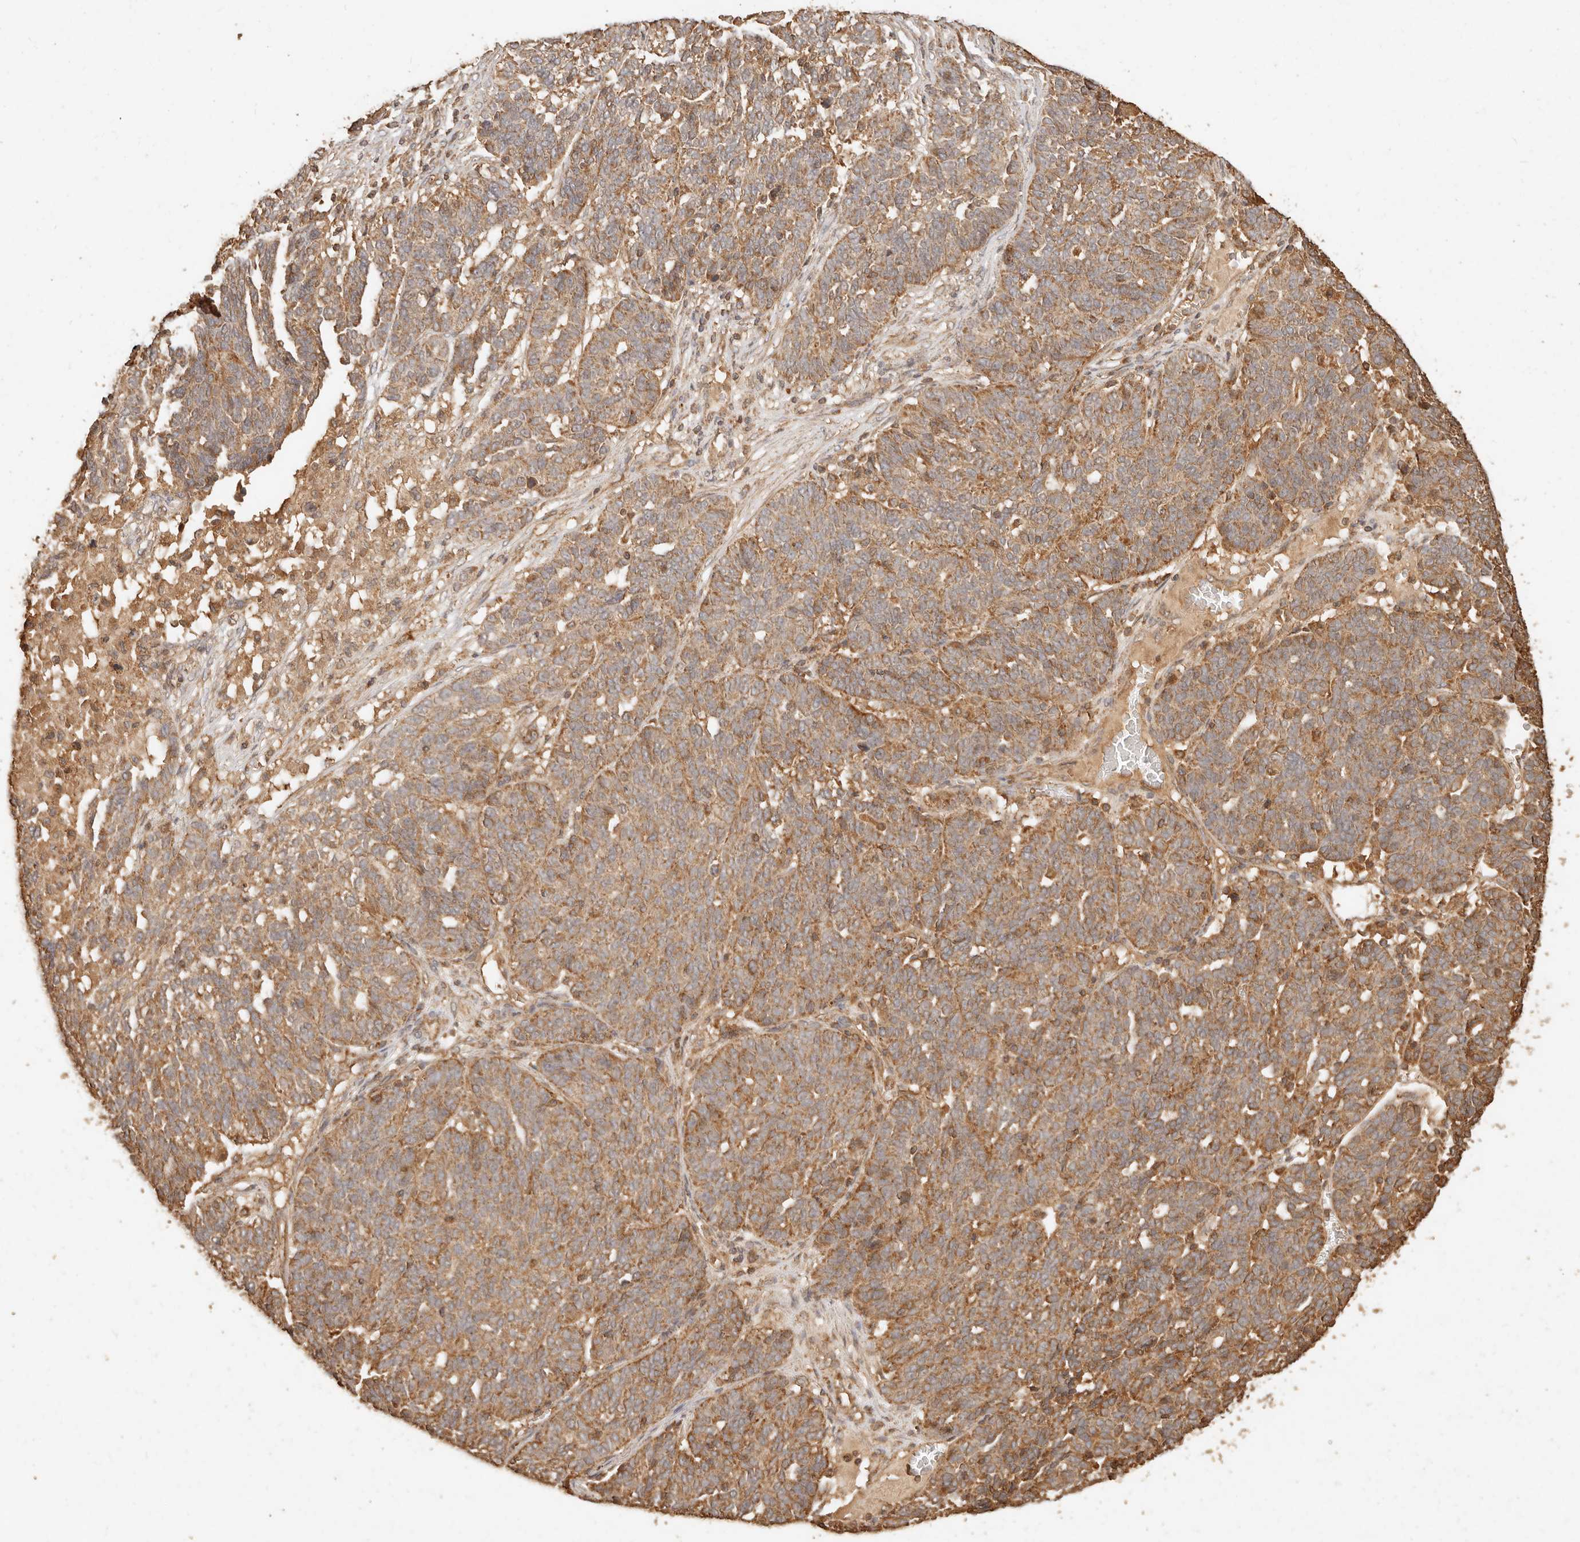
{"staining": {"intensity": "moderate", "quantity": ">75%", "location": "cytoplasmic/membranous"}, "tissue": "ovarian cancer", "cell_type": "Tumor cells", "image_type": "cancer", "snomed": [{"axis": "morphology", "description": "Cystadenocarcinoma, serous, NOS"}, {"axis": "topography", "description": "Ovary"}], "caption": "The immunohistochemical stain labels moderate cytoplasmic/membranous staining in tumor cells of ovarian serous cystadenocarcinoma tissue.", "gene": "FAM180B", "patient": {"sex": "female", "age": 59}}